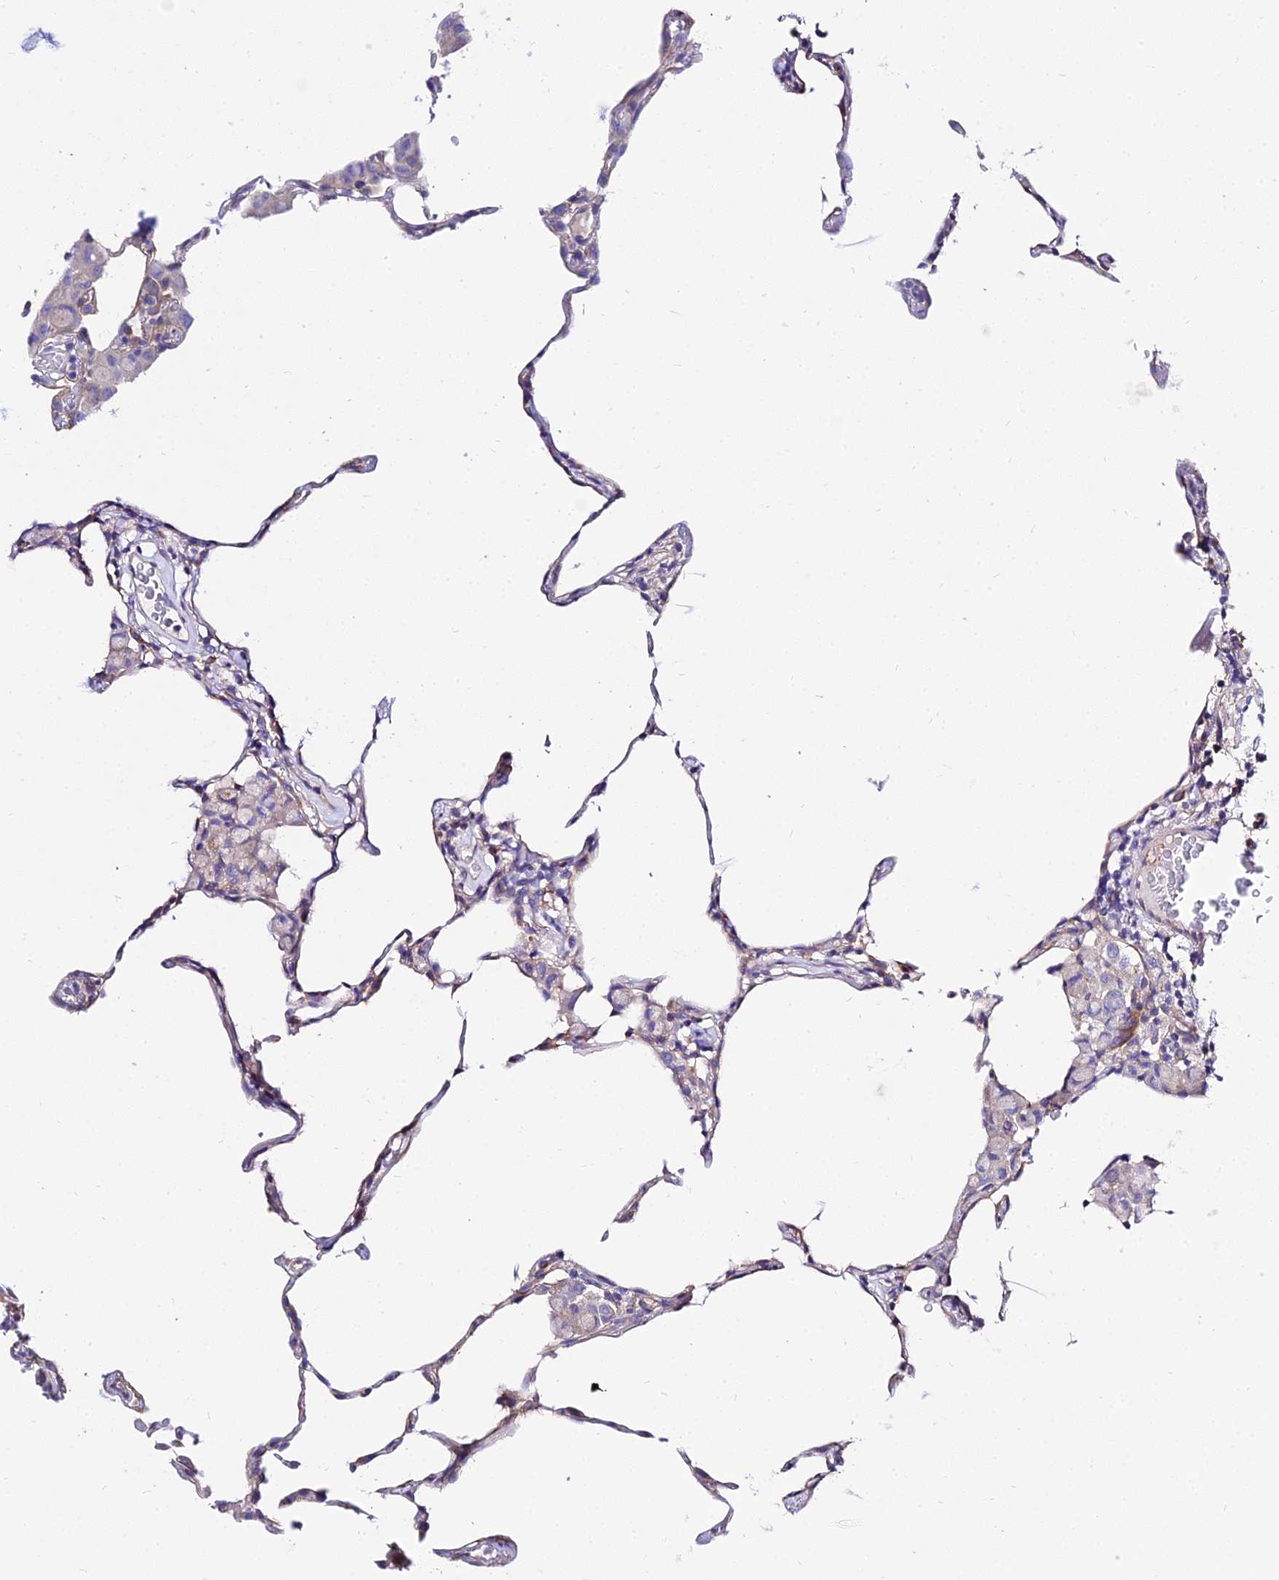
{"staining": {"intensity": "weak", "quantity": "<25%", "location": "cytoplasmic/membranous"}, "tissue": "lung", "cell_type": "Alveolar cells", "image_type": "normal", "snomed": [{"axis": "morphology", "description": "Normal tissue, NOS"}, {"axis": "topography", "description": "Lung"}], "caption": "Human lung stained for a protein using immunohistochemistry shows no staining in alveolar cells.", "gene": "TUBA1A", "patient": {"sex": "female", "age": 57}}